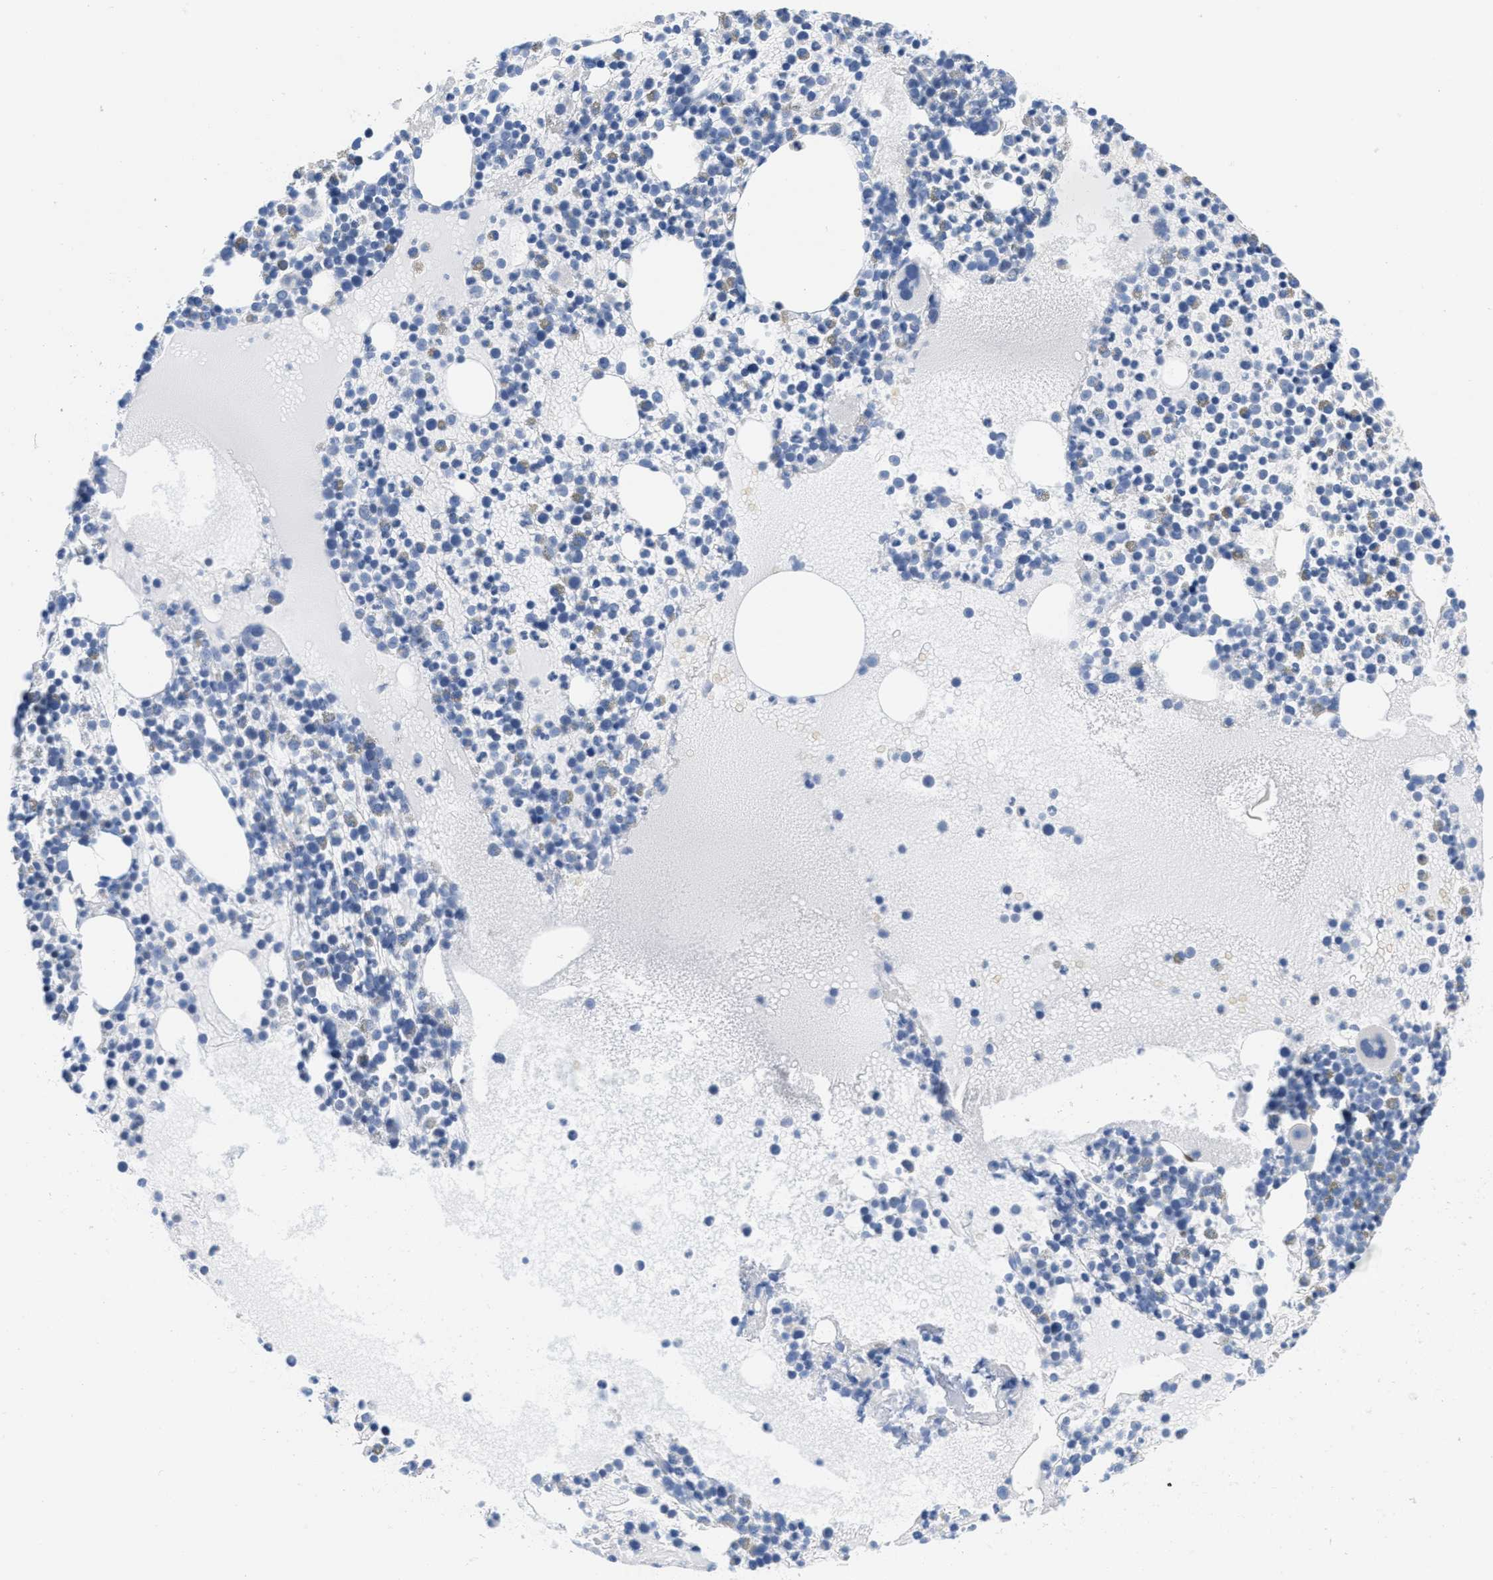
{"staining": {"intensity": "weak", "quantity": "<25%", "location": "cytoplasmic/membranous"}, "tissue": "bone marrow", "cell_type": "Hematopoietic cells", "image_type": "normal", "snomed": [{"axis": "morphology", "description": "Normal tissue, NOS"}, {"axis": "morphology", "description": "Inflammation, NOS"}, {"axis": "topography", "description": "Bone marrow"}], "caption": "High power microscopy micrograph of an immunohistochemistry (IHC) micrograph of unremarkable bone marrow, revealing no significant expression in hematopoietic cells.", "gene": "PTDSS1", "patient": {"sex": "male", "age": 58}}